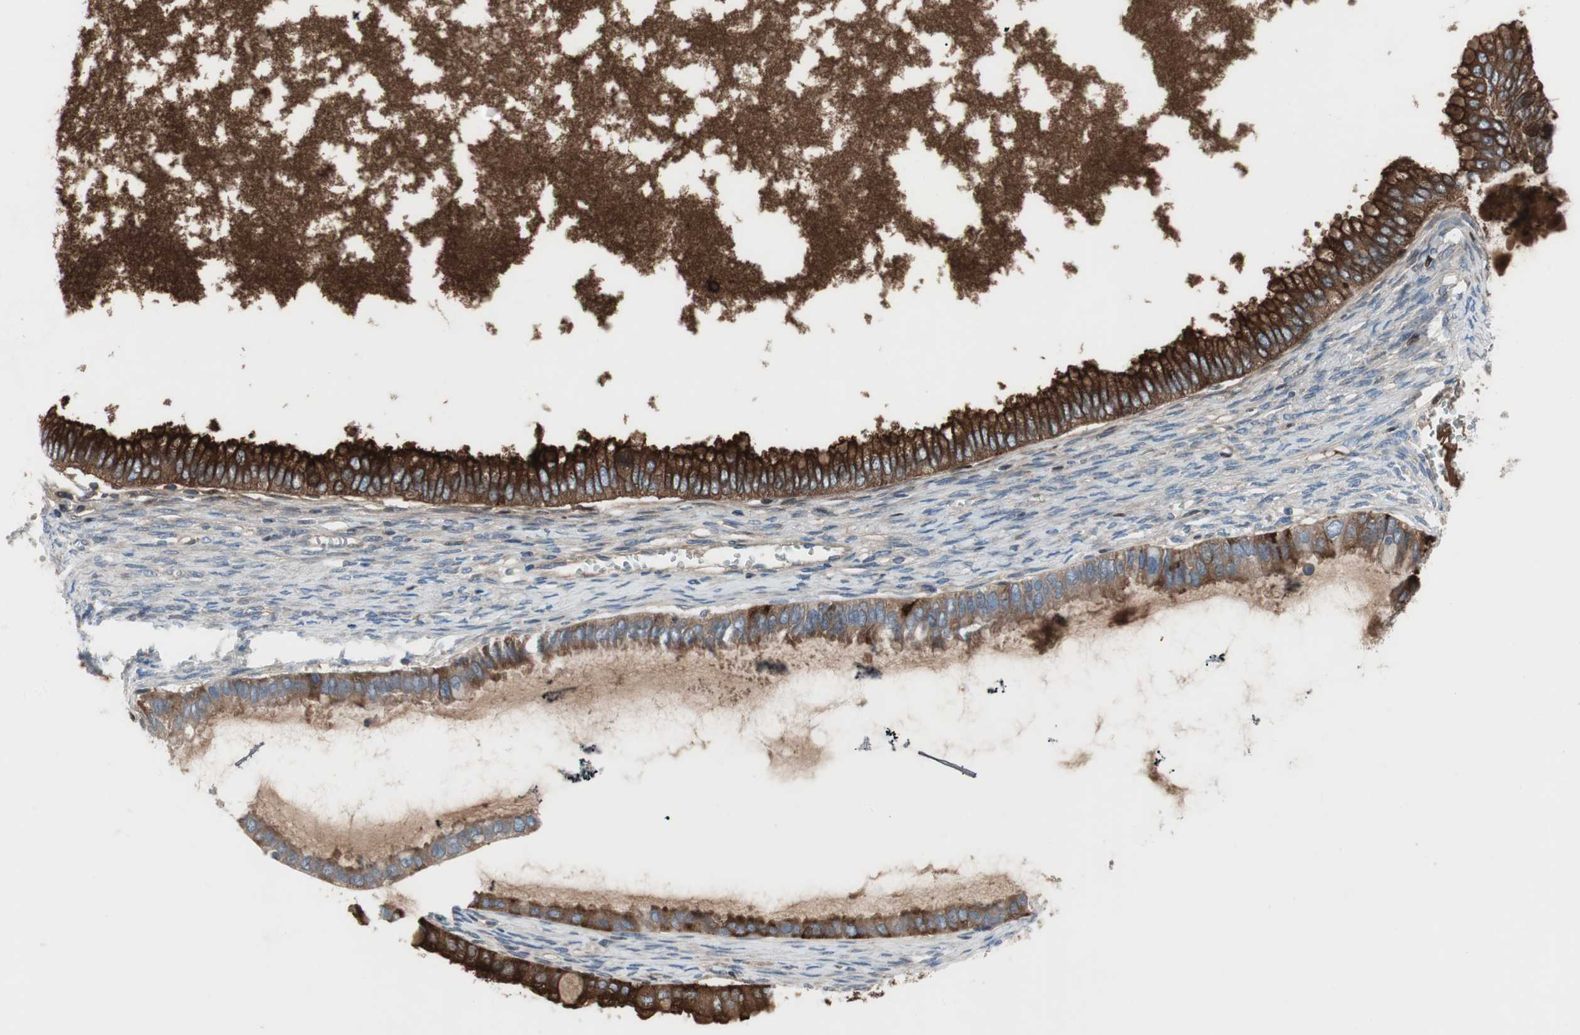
{"staining": {"intensity": "strong", "quantity": ">75%", "location": "cytoplasmic/membranous"}, "tissue": "ovarian cancer", "cell_type": "Tumor cells", "image_type": "cancer", "snomed": [{"axis": "morphology", "description": "Cystadenocarcinoma, mucinous, NOS"}, {"axis": "topography", "description": "Ovary"}], "caption": "Immunohistochemical staining of ovarian cancer demonstrates strong cytoplasmic/membranous protein staining in approximately >75% of tumor cells.", "gene": "PIGR", "patient": {"sex": "female", "age": 80}}